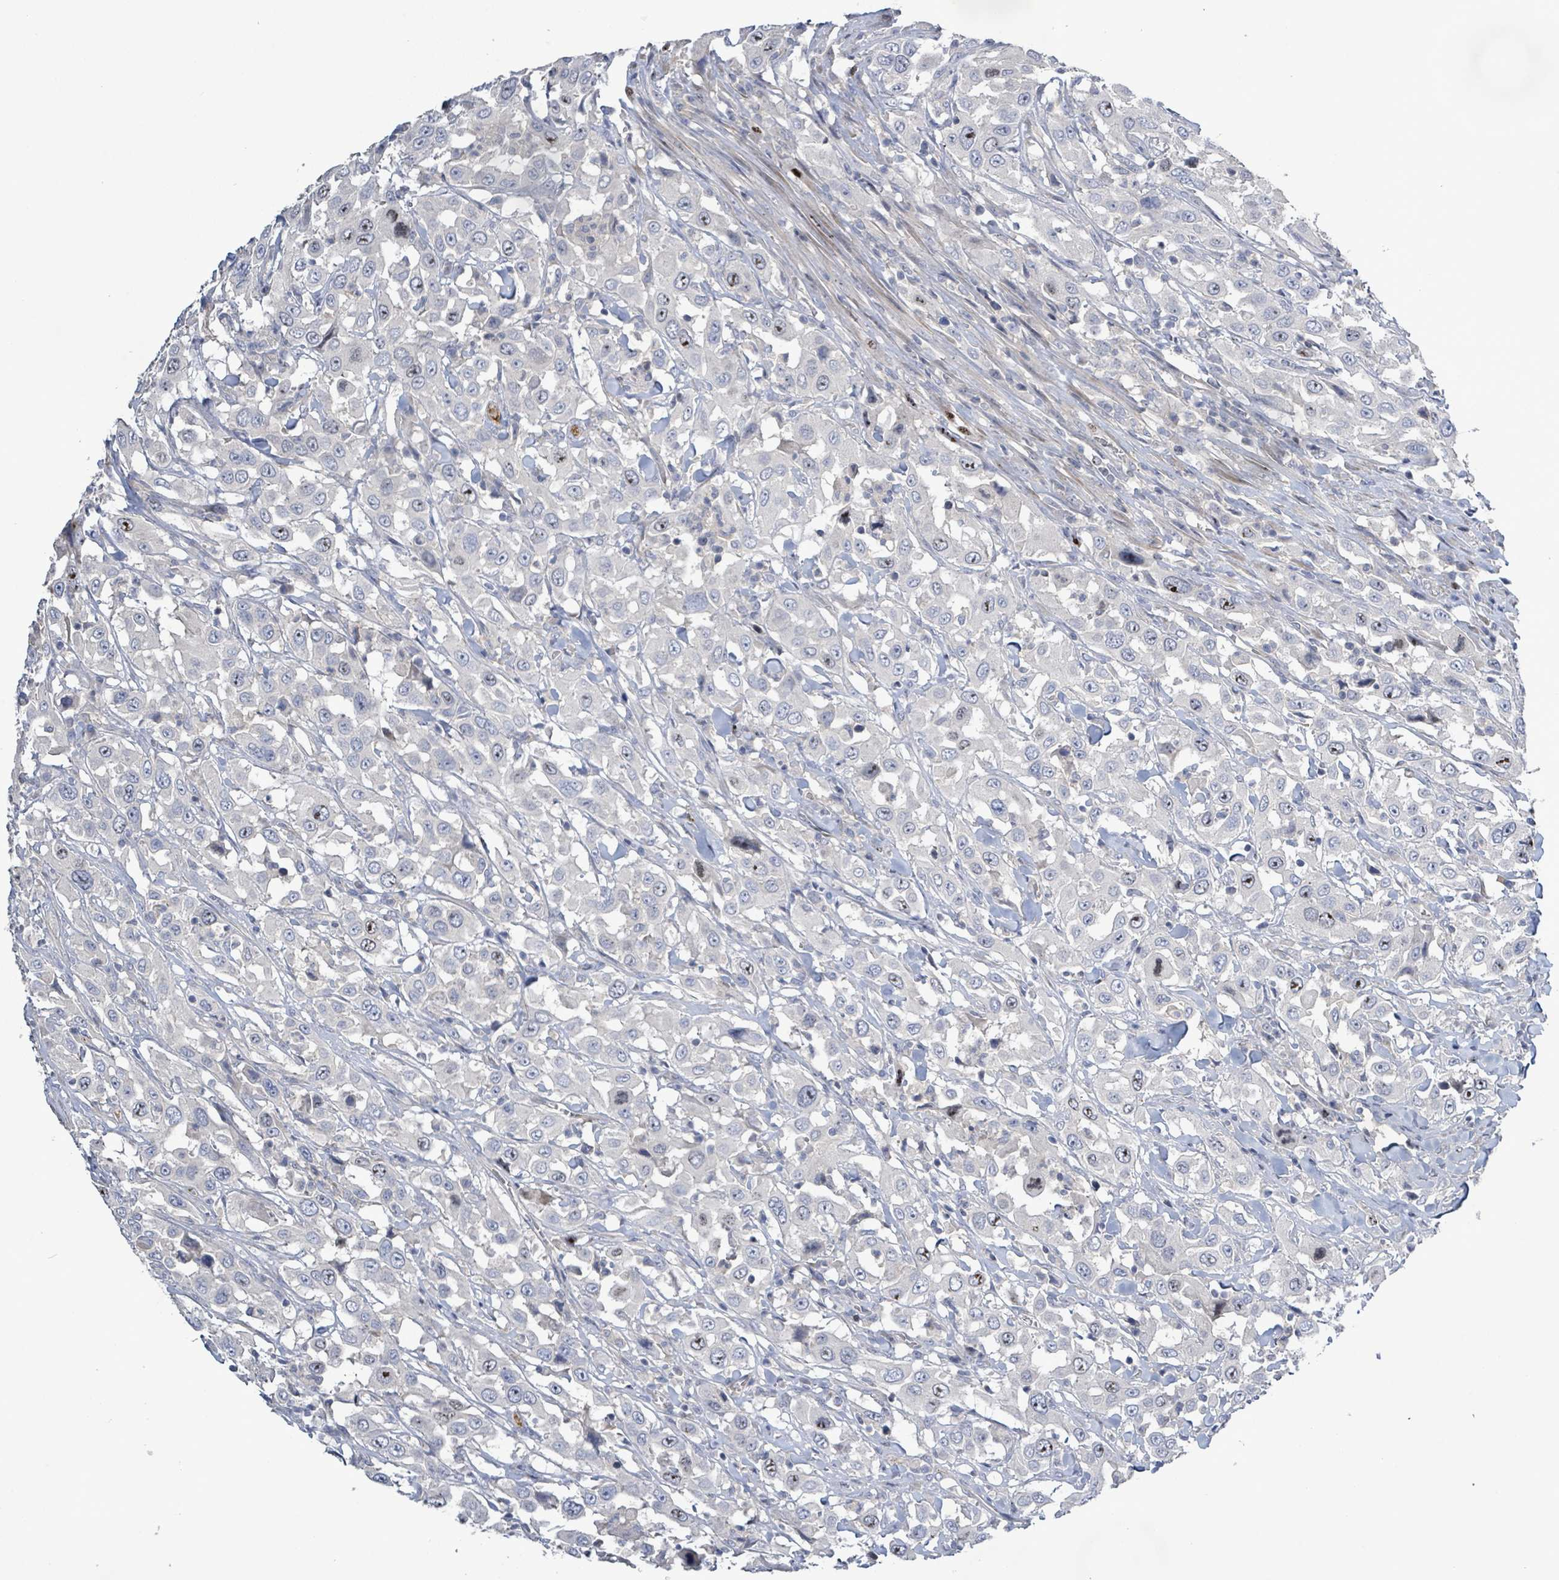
{"staining": {"intensity": "weak", "quantity": "<25%", "location": "nuclear"}, "tissue": "urothelial cancer", "cell_type": "Tumor cells", "image_type": "cancer", "snomed": [{"axis": "morphology", "description": "Urothelial carcinoma, High grade"}, {"axis": "topography", "description": "Urinary bladder"}], "caption": "DAB immunohistochemical staining of human urothelial cancer displays no significant staining in tumor cells. (Brightfield microscopy of DAB immunohistochemistry at high magnification).", "gene": "KRAS", "patient": {"sex": "male", "age": 61}}